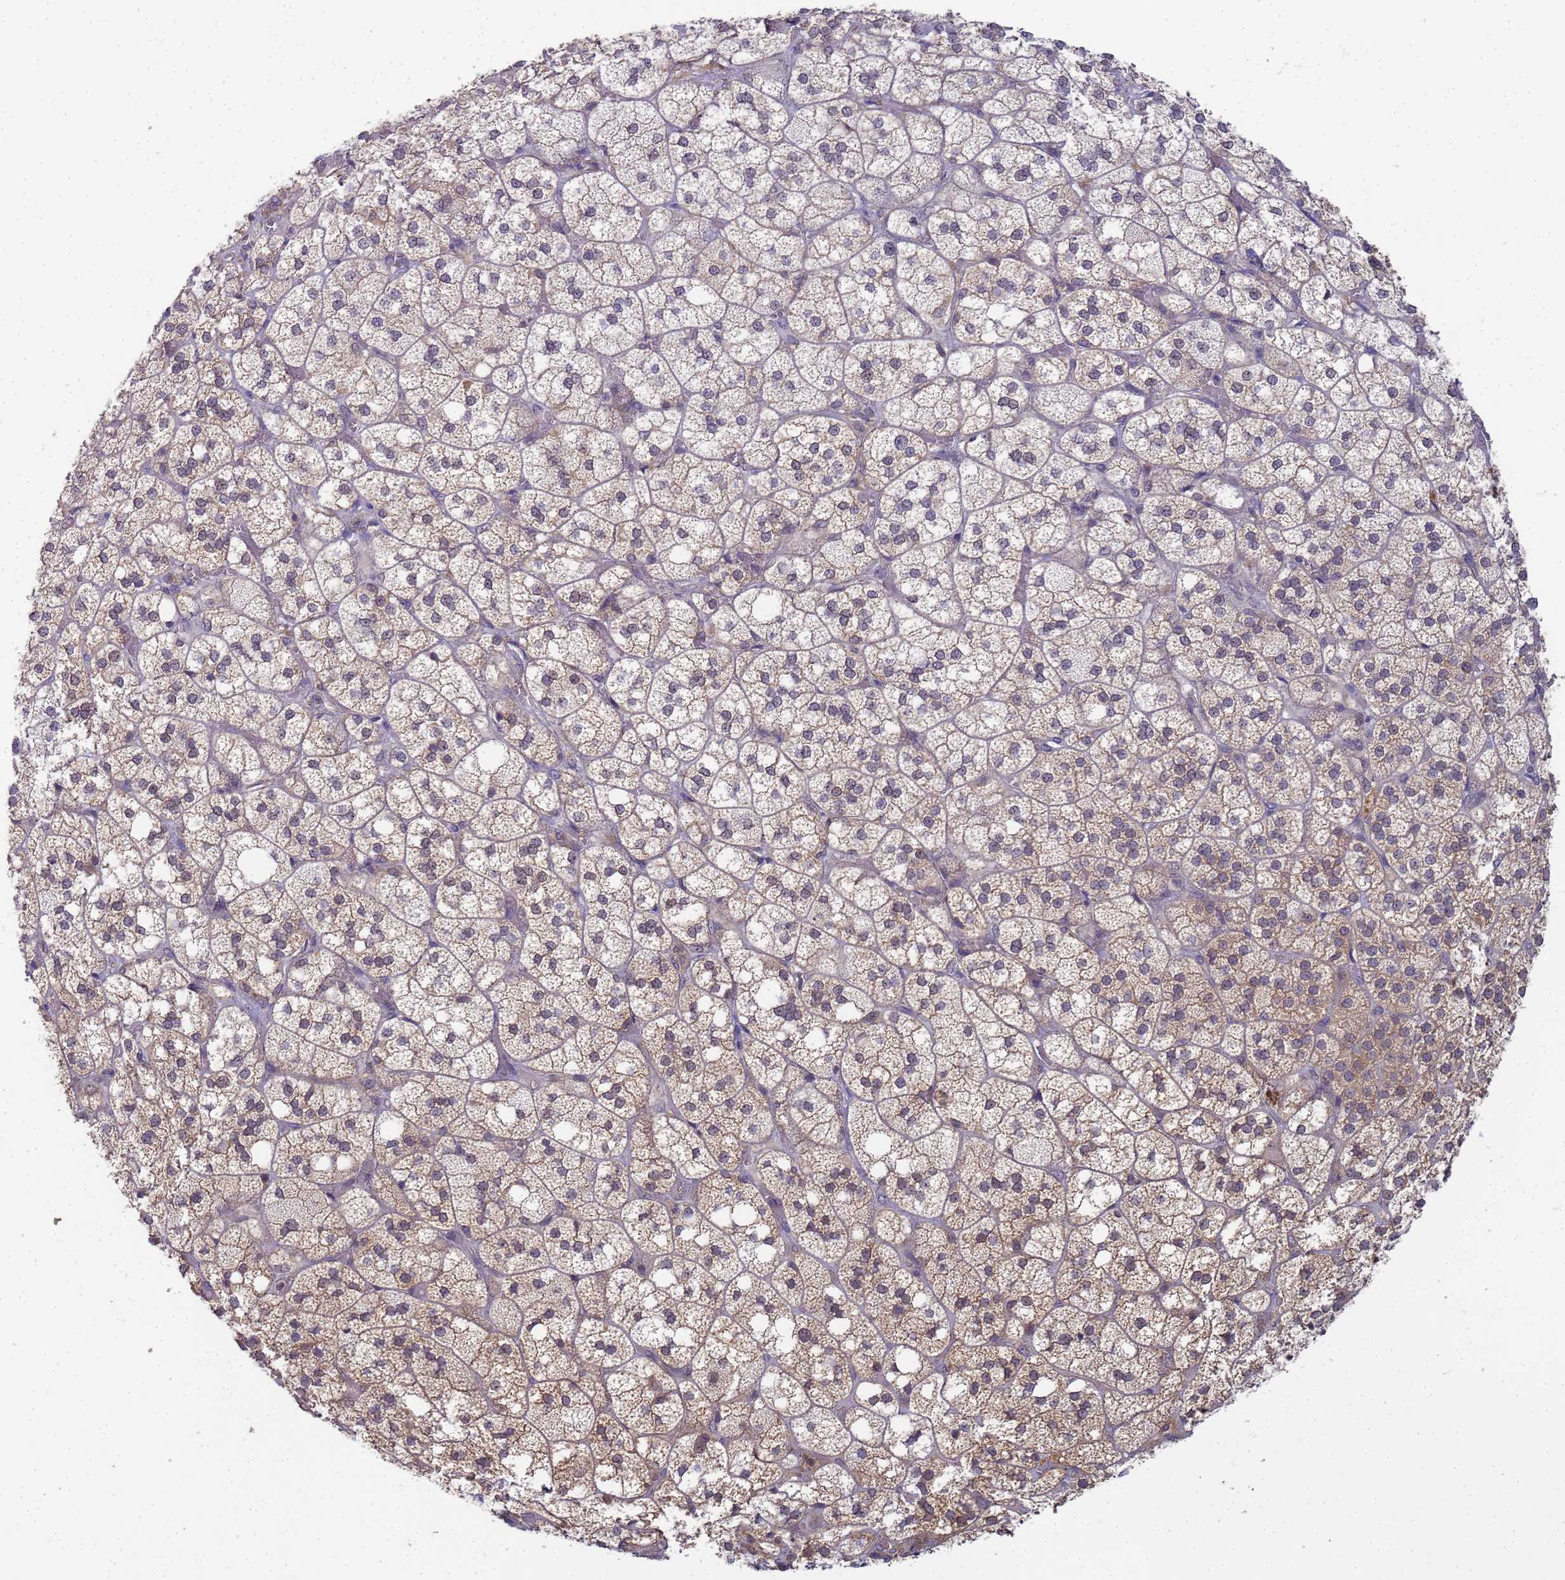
{"staining": {"intensity": "weak", "quantity": "25%-75%", "location": "cytoplasmic/membranous"}, "tissue": "adrenal gland", "cell_type": "Glandular cells", "image_type": "normal", "snomed": [{"axis": "morphology", "description": "Normal tissue, NOS"}, {"axis": "topography", "description": "Adrenal gland"}], "caption": "Glandular cells exhibit weak cytoplasmic/membranous positivity in approximately 25%-75% of cells in benign adrenal gland.", "gene": "SHARPIN", "patient": {"sex": "male", "age": 61}}